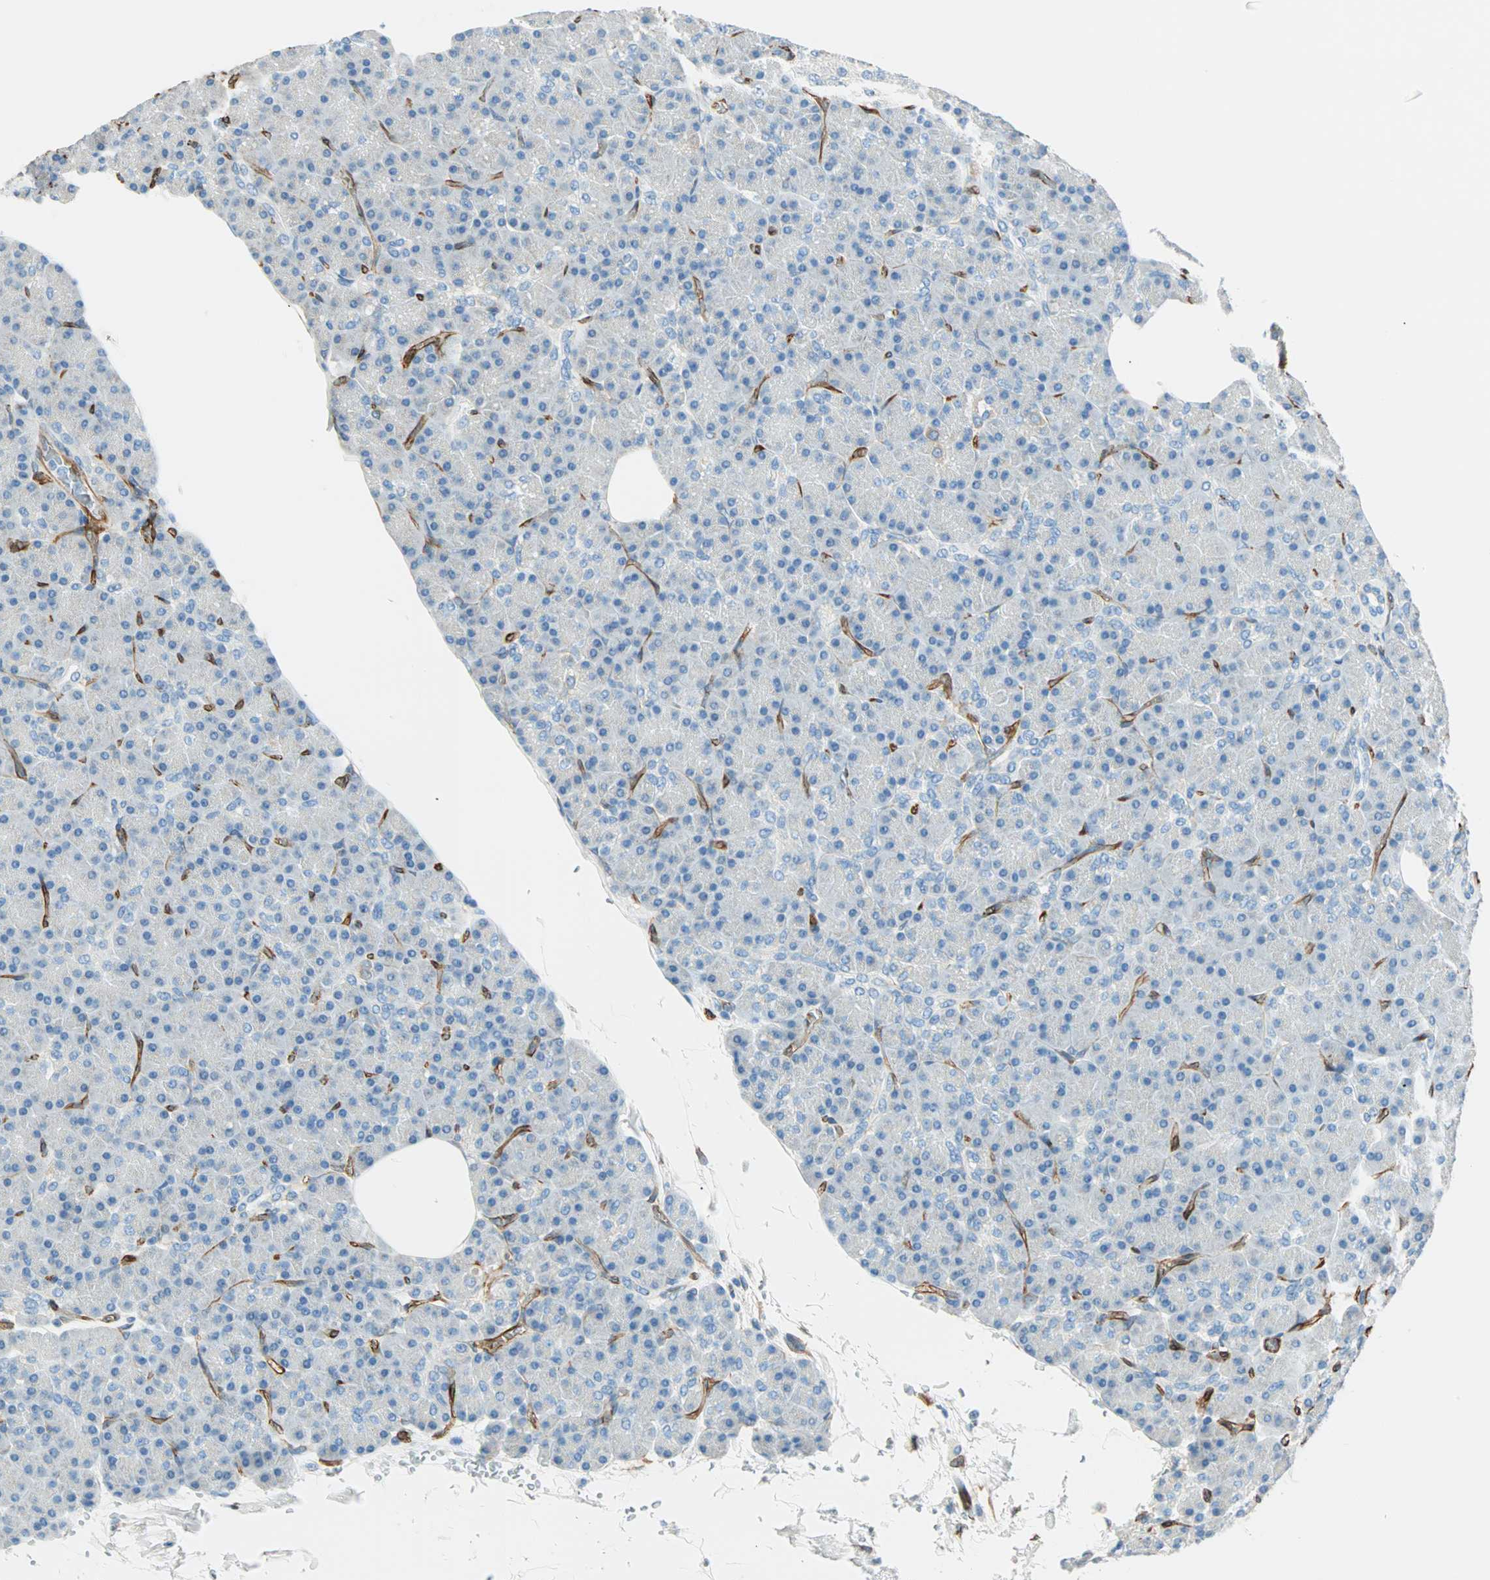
{"staining": {"intensity": "negative", "quantity": "none", "location": "none"}, "tissue": "pancreas", "cell_type": "Exocrine glandular cells", "image_type": "normal", "snomed": [{"axis": "morphology", "description": "Normal tissue, NOS"}, {"axis": "topography", "description": "Pancreas"}], "caption": "The micrograph exhibits no significant expression in exocrine glandular cells of pancreas. (DAB IHC, high magnification).", "gene": "NES", "patient": {"sex": "female", "age": 43}}